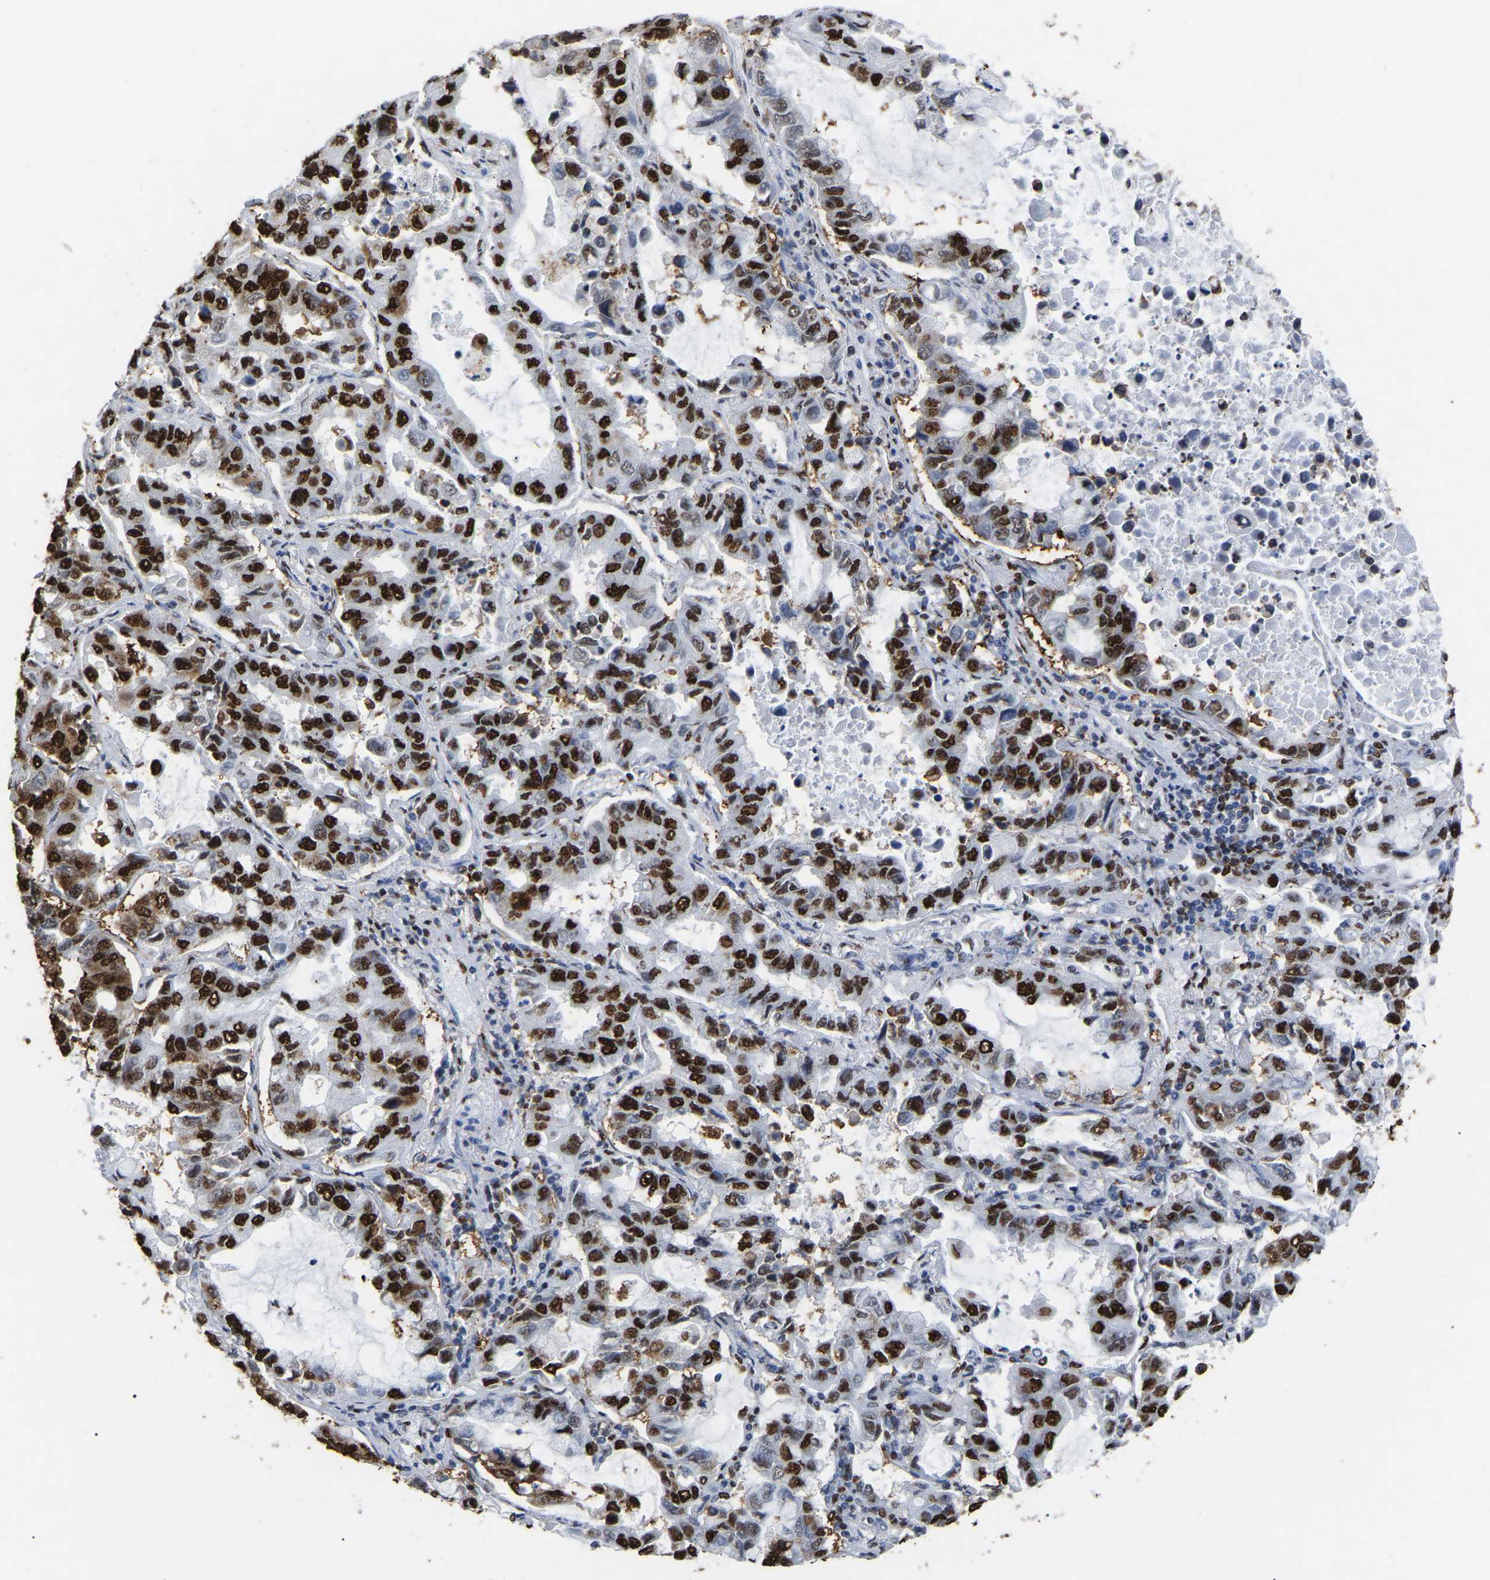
{"staining": {"intensity": "strong", "quantity": ">75%", "location": "nuclear"}, "tissue": "lung cancer", "cell_type": "Tumor cells", "image_type": "cancer", "snomed": [{"axis": "morphology", "description": "Adenocarcinoma, NOS"}, {"axis": "topography", "description": "Lung"}], "caption": "Human adenocarcinoma (lung) stained with a brown dye exhibits strong nuclear positive expression in approximately >75% of tumor cells.", "gene": "RBL2", "patient": {"sex": "male", "age": 64}}